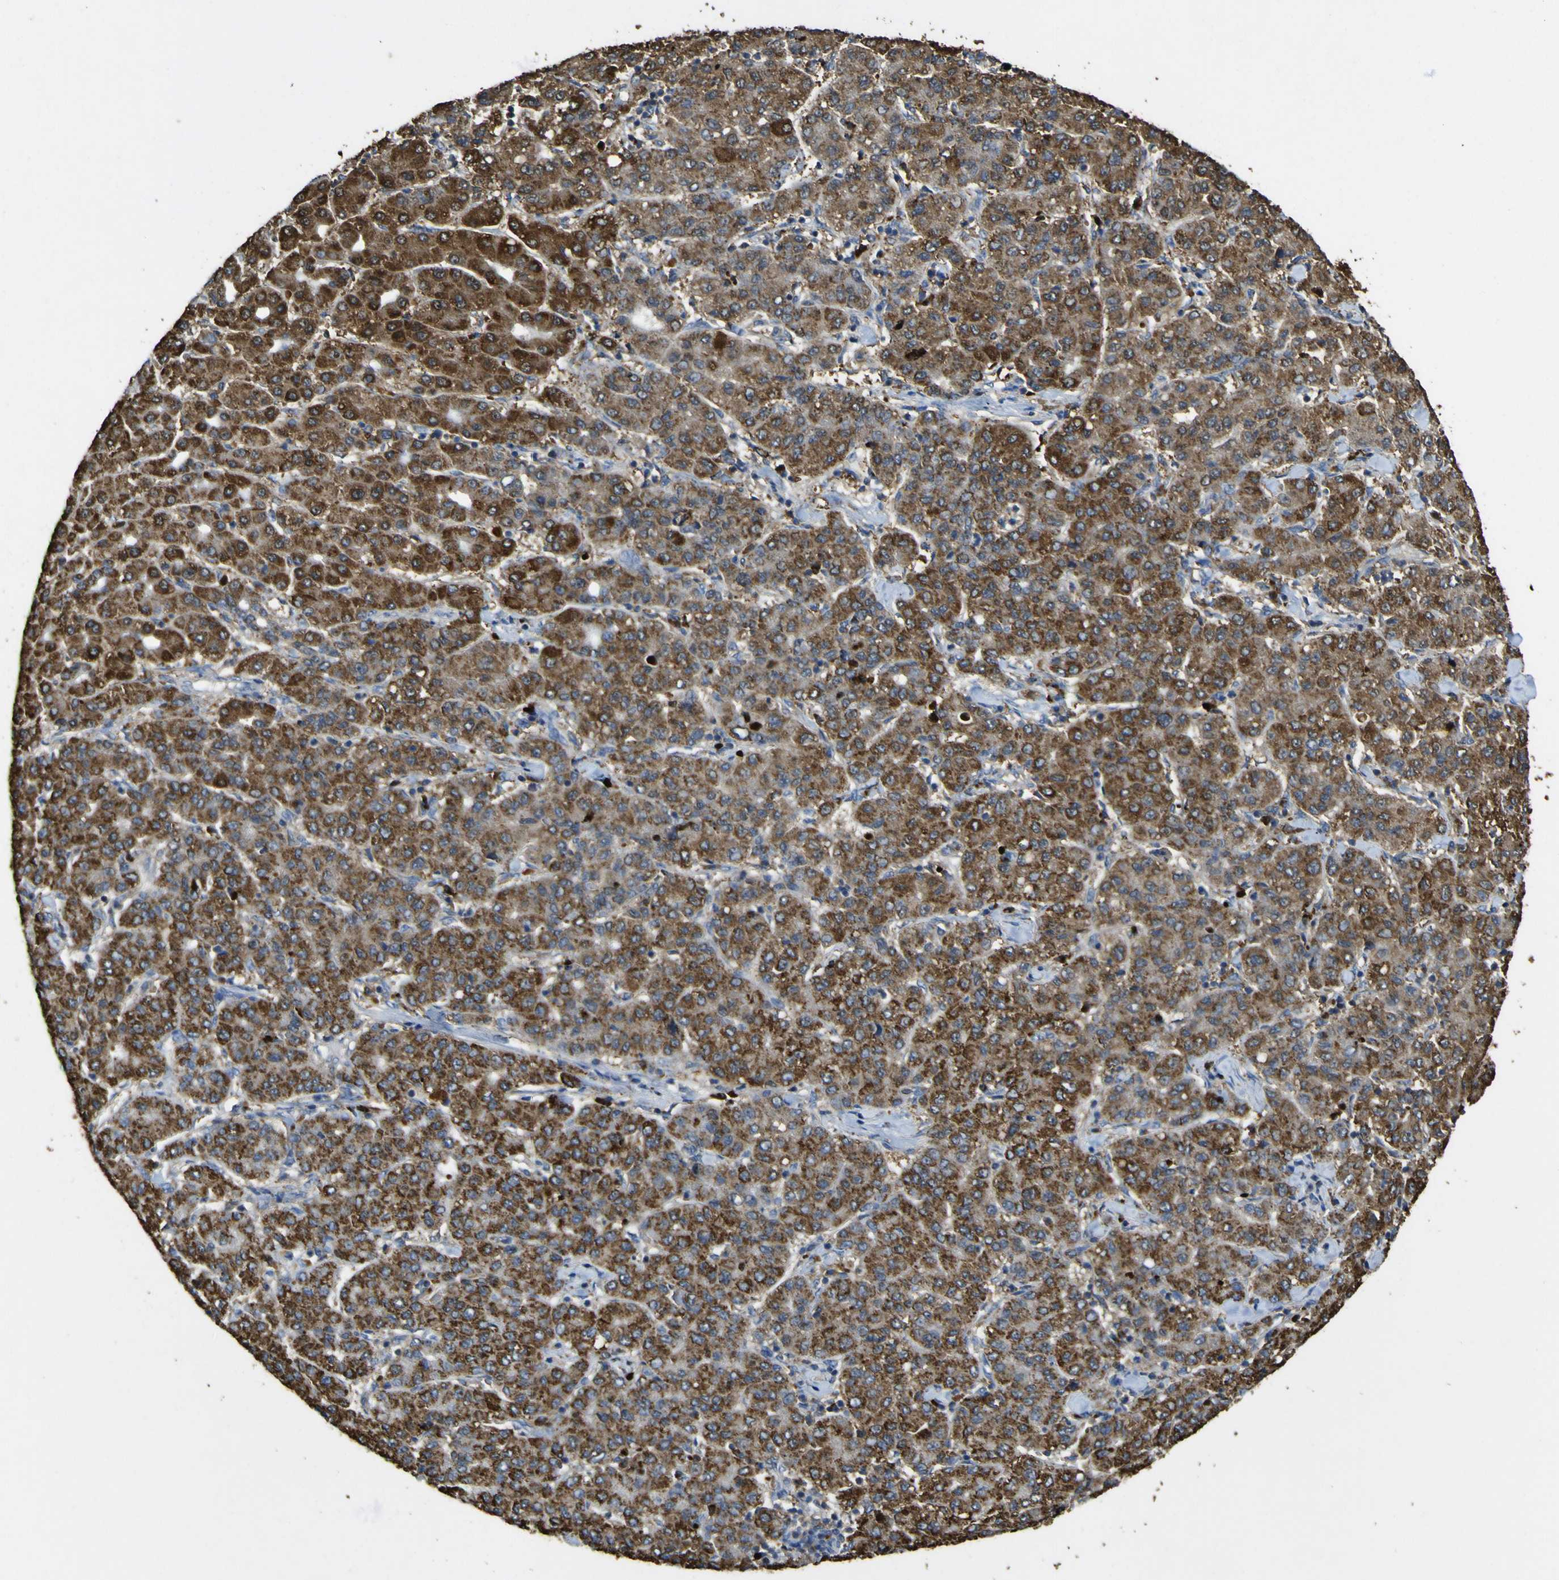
{"staining": {"intensity": "strong", "quantity": ">75%", "location": "cytoplasmic/membranous"}, "tissue": "liver cancer", "cell_type": "Tumor cells", "image_type": "cancer", "snomed": [{"axis": "morphology", "description": "Carcinoma, Hepatocellular, NOS"}, {"axis": "topography", "description": "Liver"}], "caption": "Approximately >75% of tumor cells in hepatocellular carcinoma (liver) demonstrate strong cytoplasmic/membranous protein expression as visualized by brown immunohistochemical staining.", "gene": "ACSL3", "patient": {"sex": "male", "age": 65}}